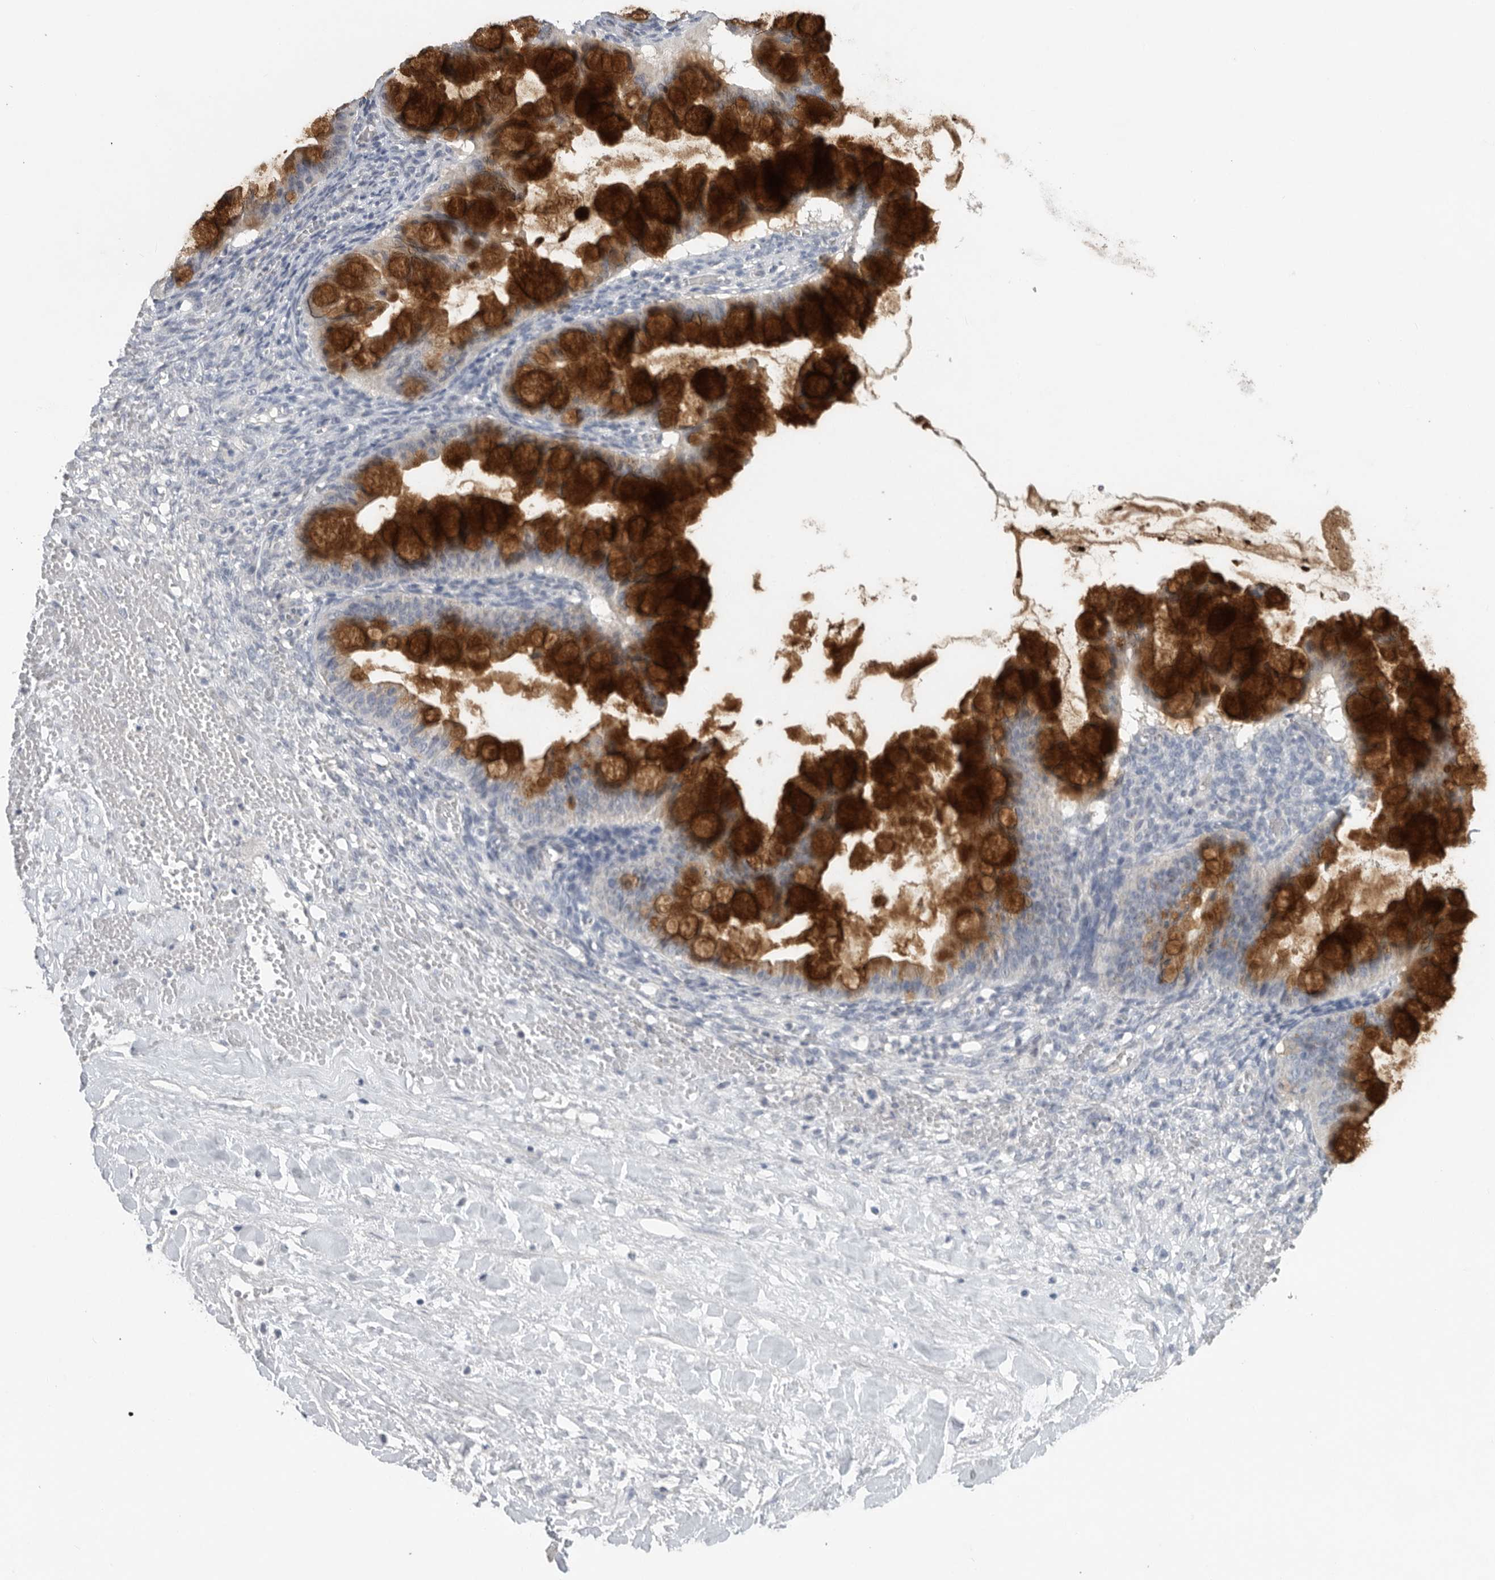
{"staining": {"intensity": "strong", "quantity": ">75%", "location": "cytoplasmic/membranous"}, "tissue": "ovarian cancer", "cell_type": "Tumor cells", "image_type": "cancer", "snomed": [{"axis": "morphology", "description": "Cystadenocarcinoma, mucinous, NOS"}, {"axis": "topography", "description": "Ovary"}], "caption": "Ovarian cancer stained with DAB (3,3'-diaminobenzidine) immunohistochemistry (IHC) exhibits high levels of strong cytoplasmic/membranous staining in approximately >75% of tumor cells. (DAB (3,3'-diaminobenzidine) IHC with brightfield microscopy, high magnification).", "gene": "REG4", "patient": {"sex": "female", "age": 73}}